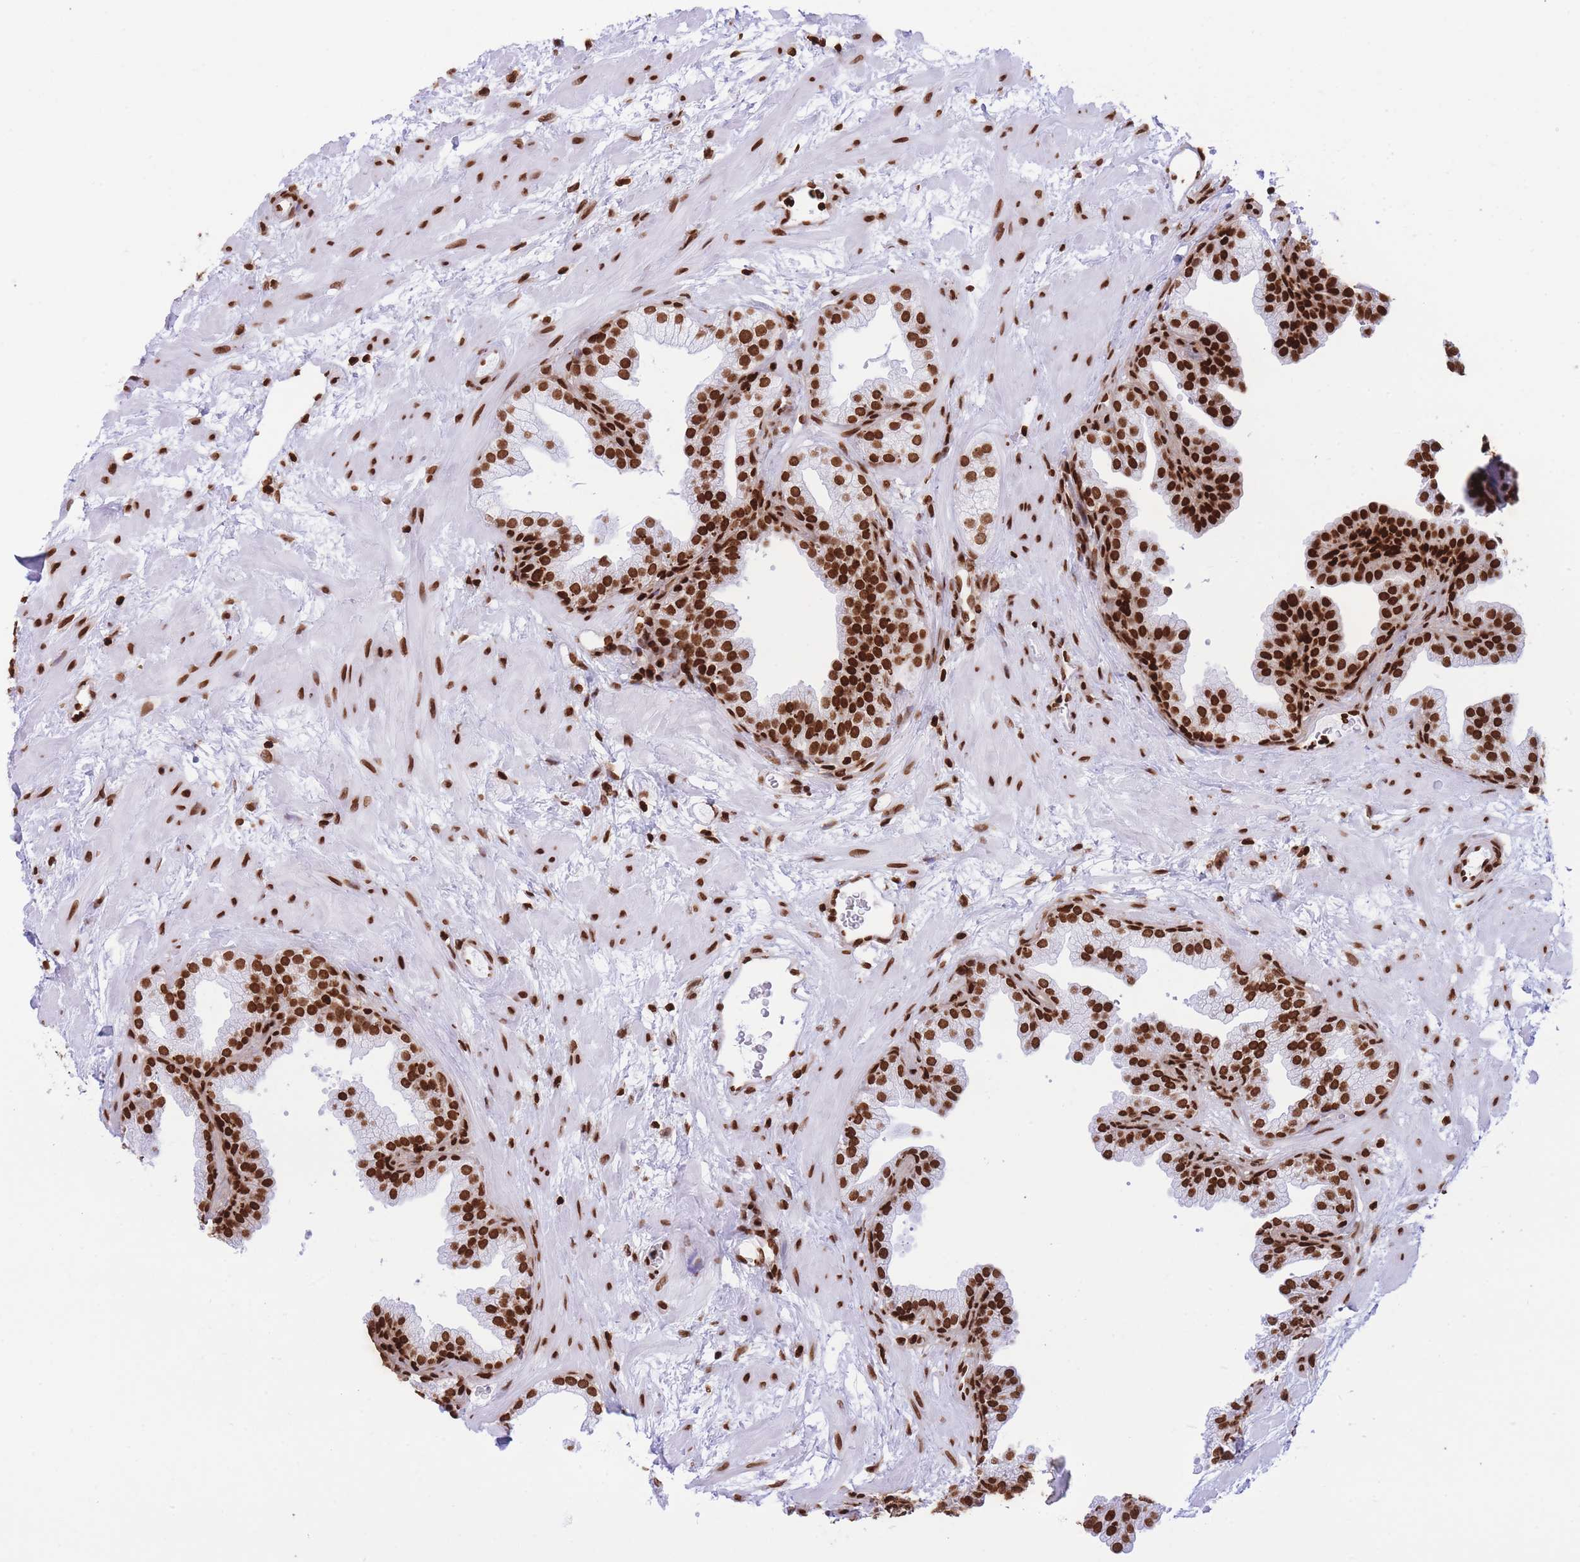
{"staining": {"intensity": "strong", "quantity": ">75%", "location": "nuclear"}, "tissue": "prostate", "cell_type": "Glandular cells", "image_type": "normal", "snomed": [{"axis": "morphology", "description": "Normal tissue, NOS"}, {"axis": "topography", "description": "Prostate"}], "caption": "Human prostate stained for a protein (brown) shows strong nuclear positive positivity in about >75% of glandular cells.", "gene": "H2BC10", "patient": {"sex": "male", "age": 37}}